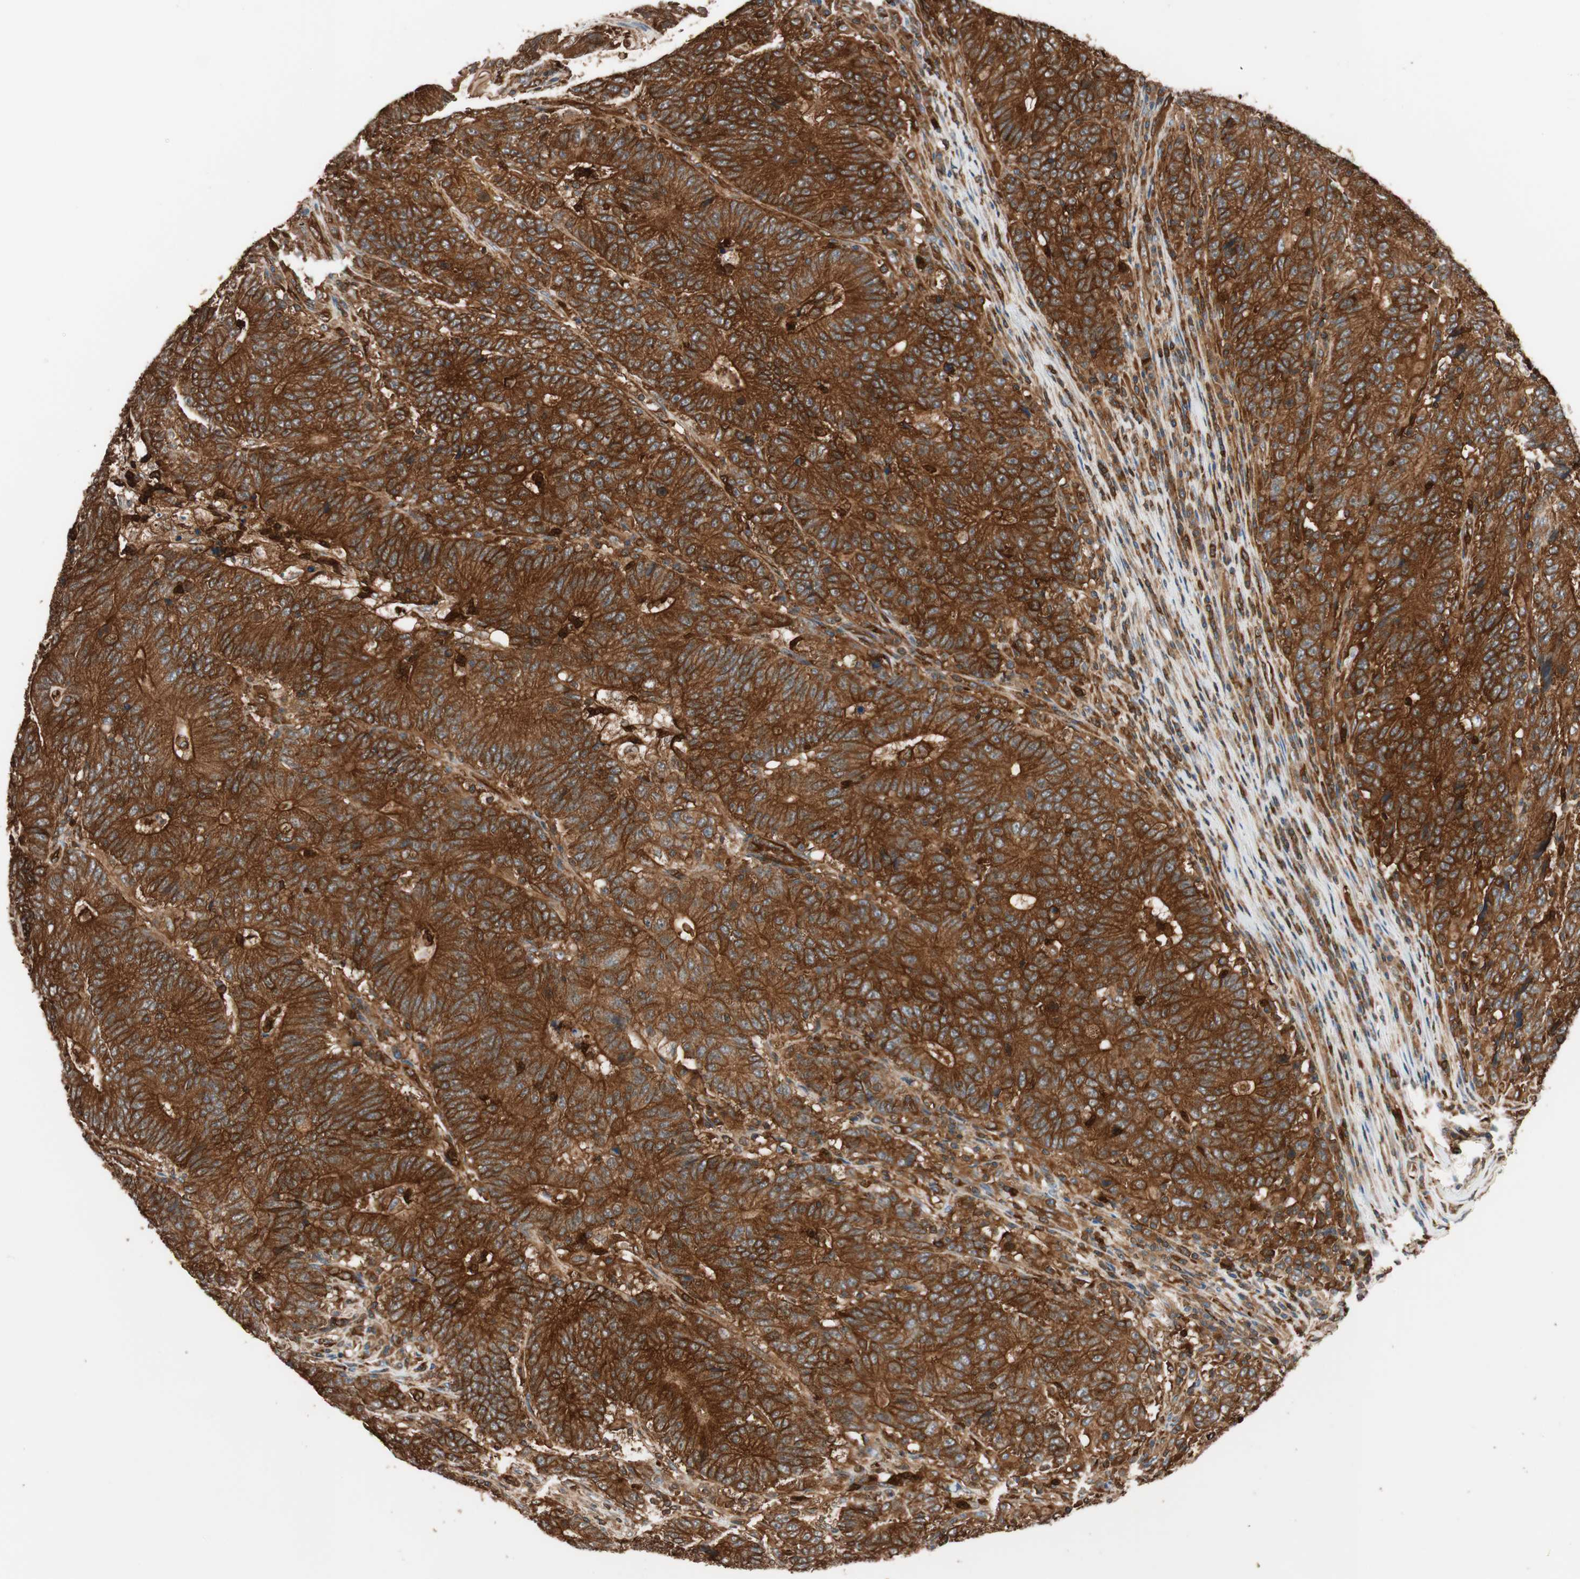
{"staining": {"intensity": "strong", "quantity": ">75%", "location": "cytoplasmic/membranous"}, "tissue": "colorectal cancer", "cell_type": "Tumor cells", "image_type": "cancer", "snomed": [{"axis": "morphology", "description": "Normal tissue, NOS"}, {"axis": "morphology", "description": "Adenocarcinoma, NOS"}, {"axis": "topography", "description": "Colon"}], "caption": "Protein expression analysis of human colorectal cancer reveals strong cytoplasmic/membranous staining in approximately >75% of tumor cells.", "gene": "VASP", "patient": {"sex": "female", "age": 75}}